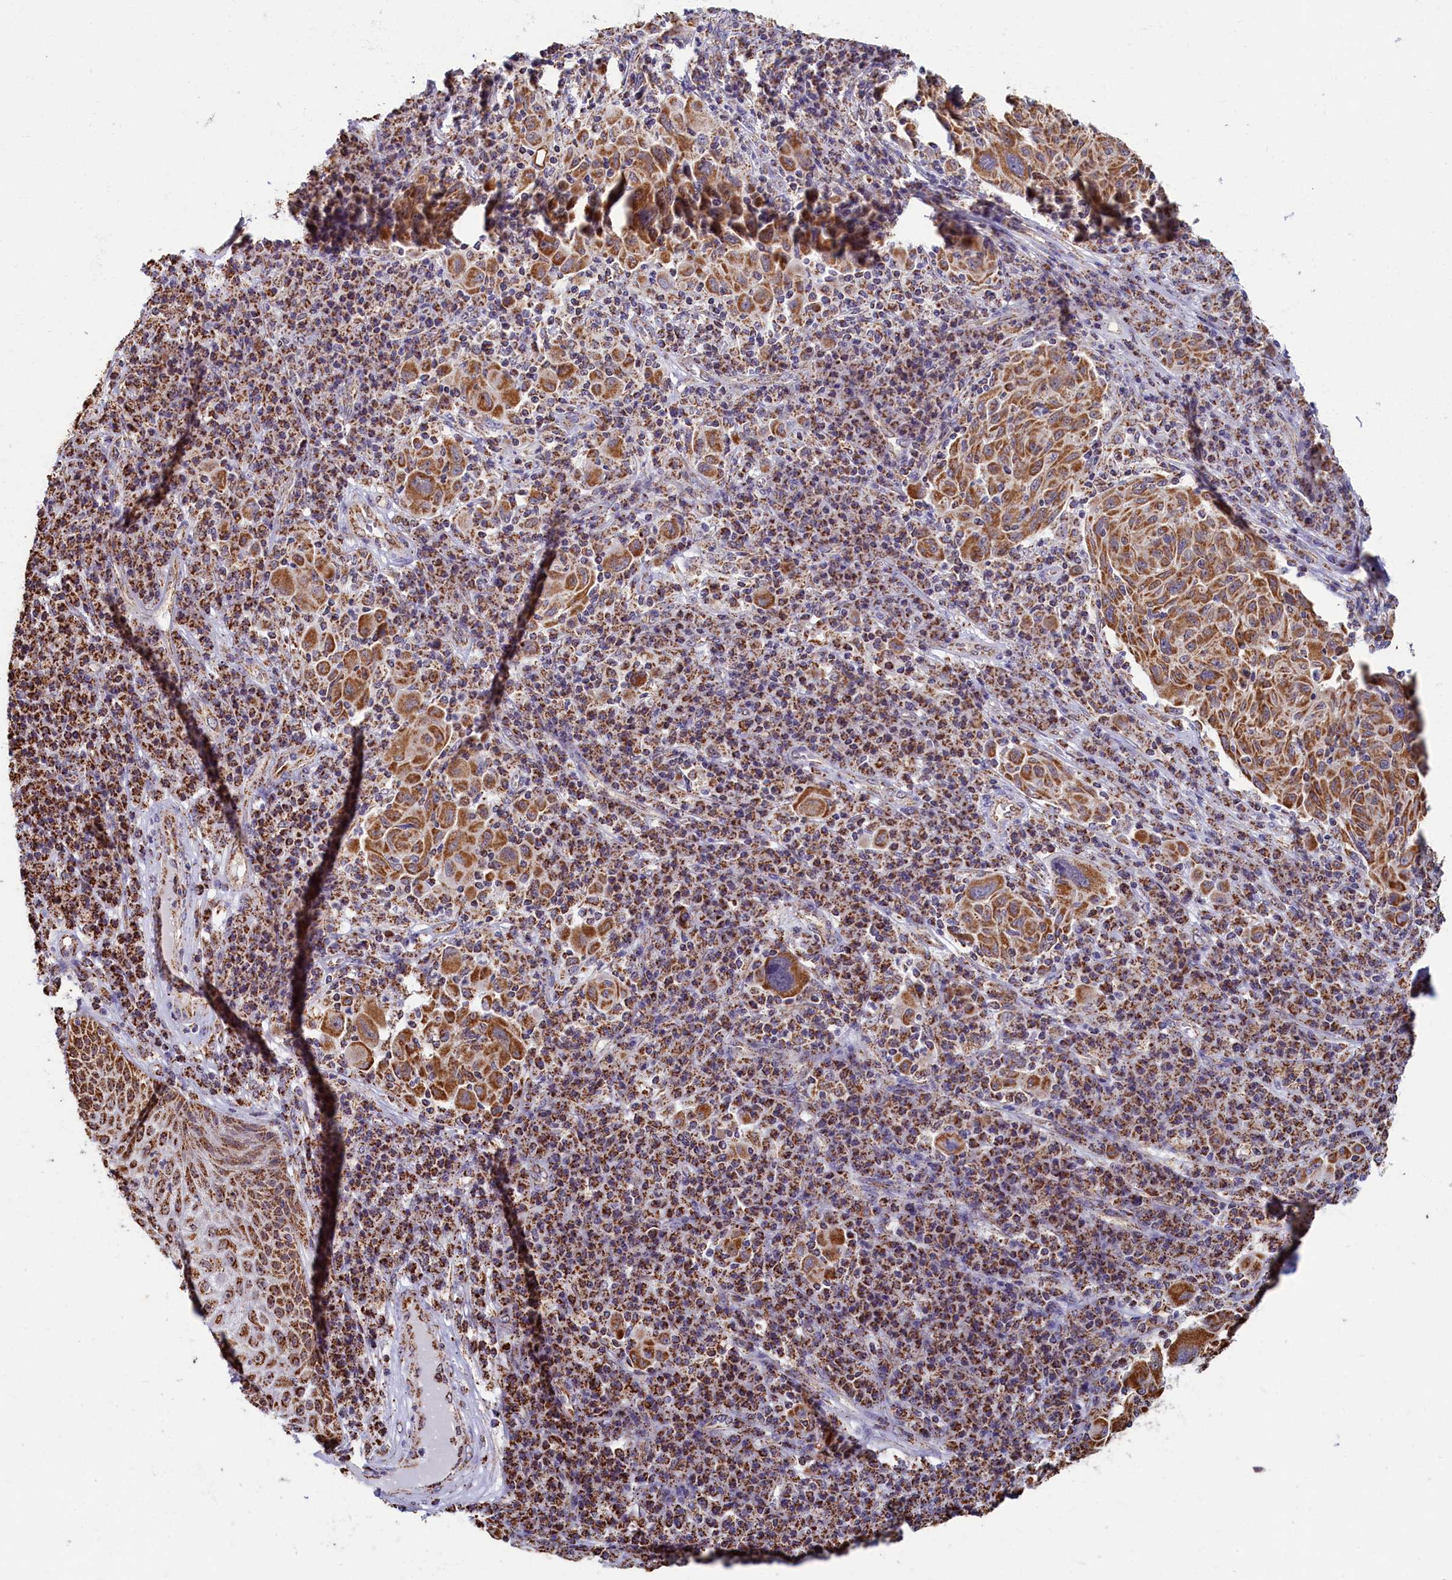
{"staining": {"intensity": "strong", "quantity": ">75%", "location": "cytoplasmic/membranous"}, "tissue": "melanoma", "cell_type": "Tumor cells", "image_type": "cancer", "snomed": [{"axis": "morphology", "description": "Malignant melanoma, NOS"}, {"axis": "topography", "description": "Skin"}], "caption": "Malignant melanoma stained for a protein (brown) exhibits strong cytoplasmic/membranous positive staining in about >75% of tumor cells.", "gene": "SPR", "patient": {"sex": "male", "age": 53}}